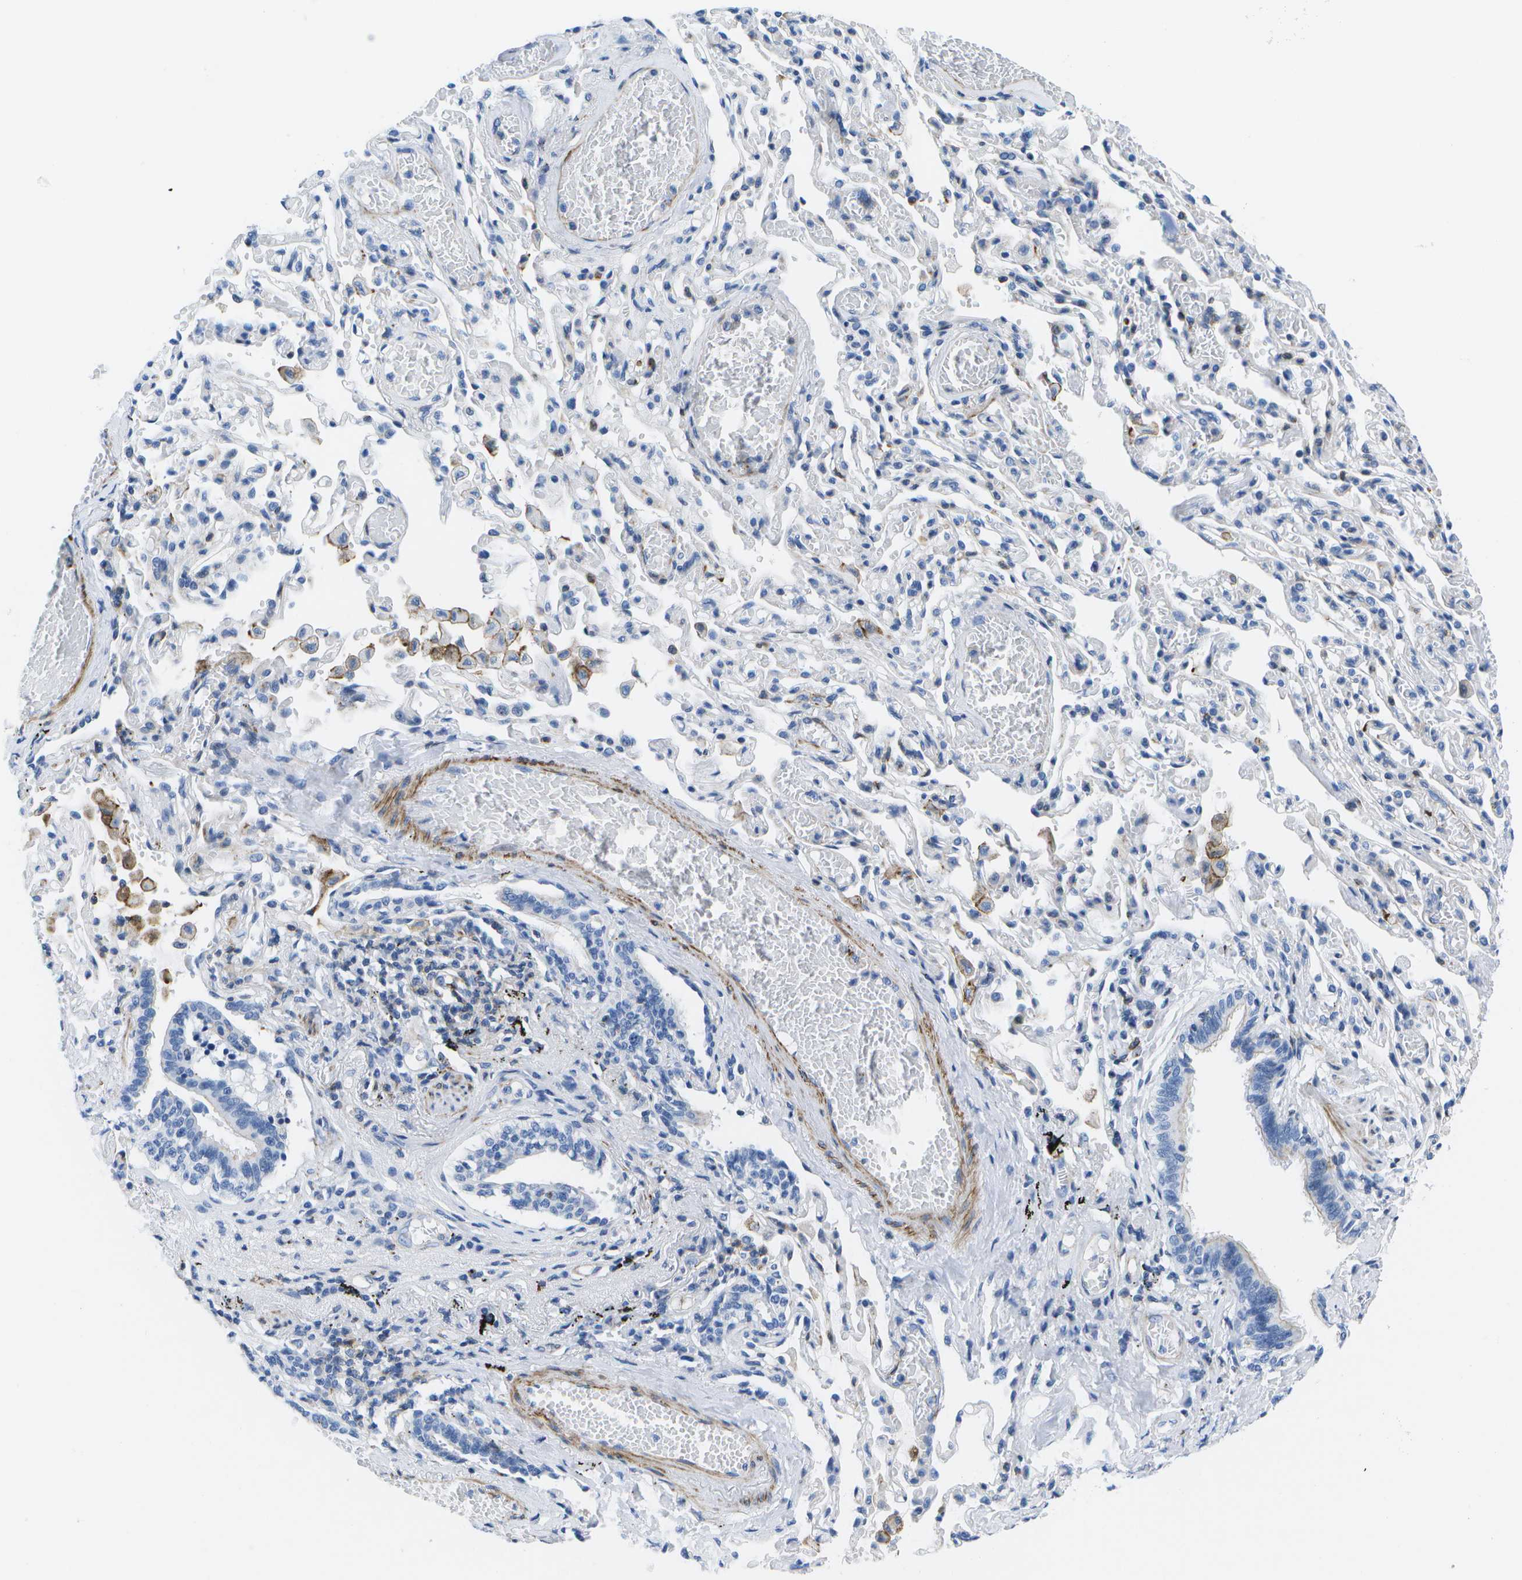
{"staining": {"intensity": "weak", "quantity": "<25%", "location": "cytoplasmic/membranous"}, "tissue": "bronchus", "cell_type": "Respiratory epithelial cells", "image_type": "normal", "snomed": [{"axis": "morphology", "description": "Normal tissue, NOS"}, {"axis": "morphology", "description": "Inflammation, NOS"}, {"axis": "topography", "description": "Cartilage tissue"}, {"axis": "topography", "description": "Lung"}], "caption": "Immunohistochemistry micrograph of benign bronchus stained for a protein (brown), which exhibits no expression in respiratory epithelial cells.", "gene": "ADGRG6", "patient": {"sex": "male", "age": 71}}